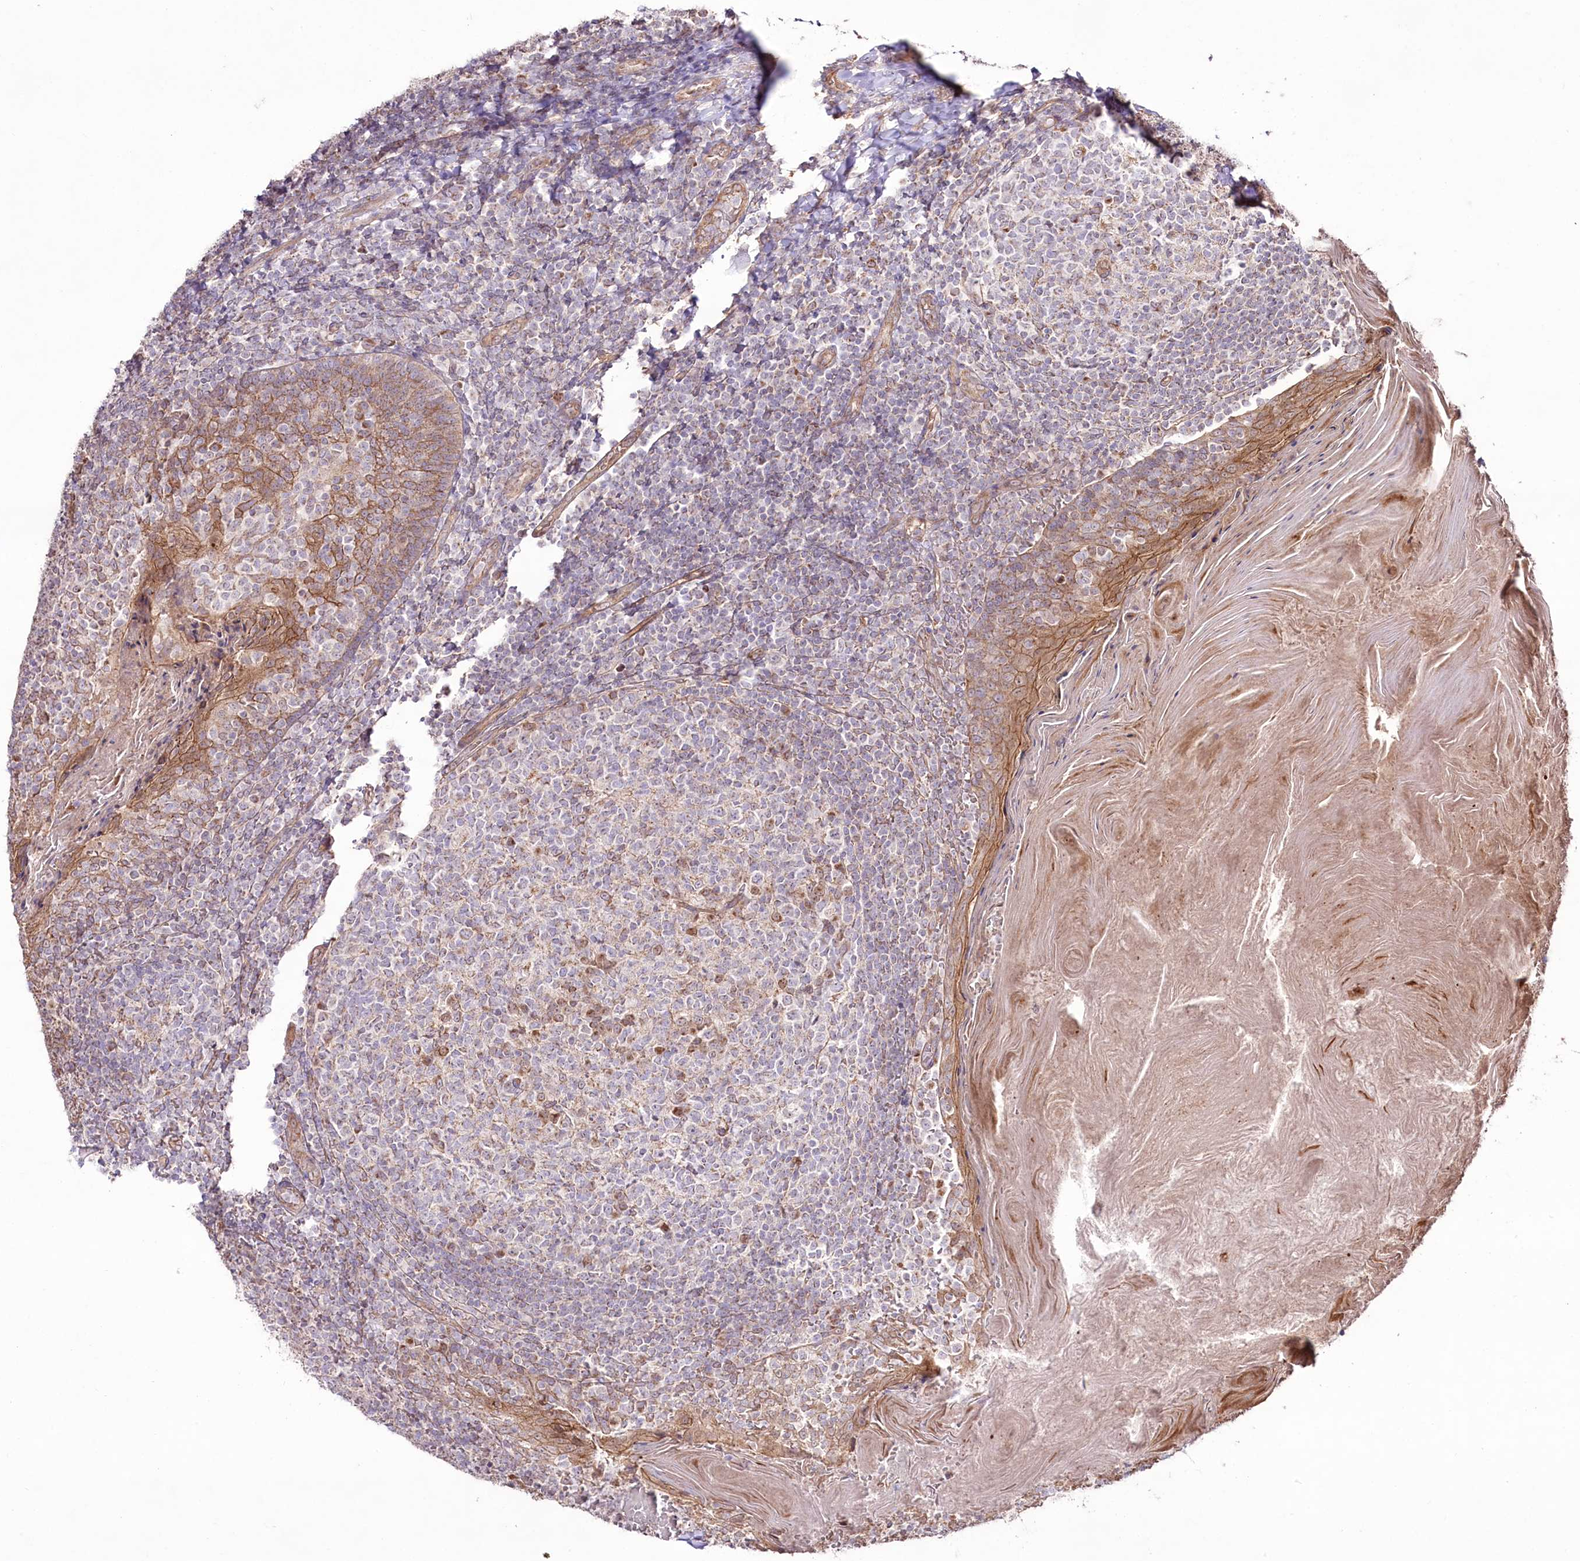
{"staining": {"intensity": "moderate", "quantity": "<25%", "location": "cytoplasmic/membranous"}, "tissue": "tonsil", "cell_type": "Germinal center cells", "image_type": "normal", "snomed": [{"axis": "morphology", "description": "Normal tissue, NOS"}, {"axis": "topography", "description": "Tonsil"}], "caption": "Moderate cytoplasmic/membranous protein positivity is appreciated in approximately <25% of germinal center cells in tonsil.", "gene": "REXO2", "patient": {"sex": "female", "age": 19}}